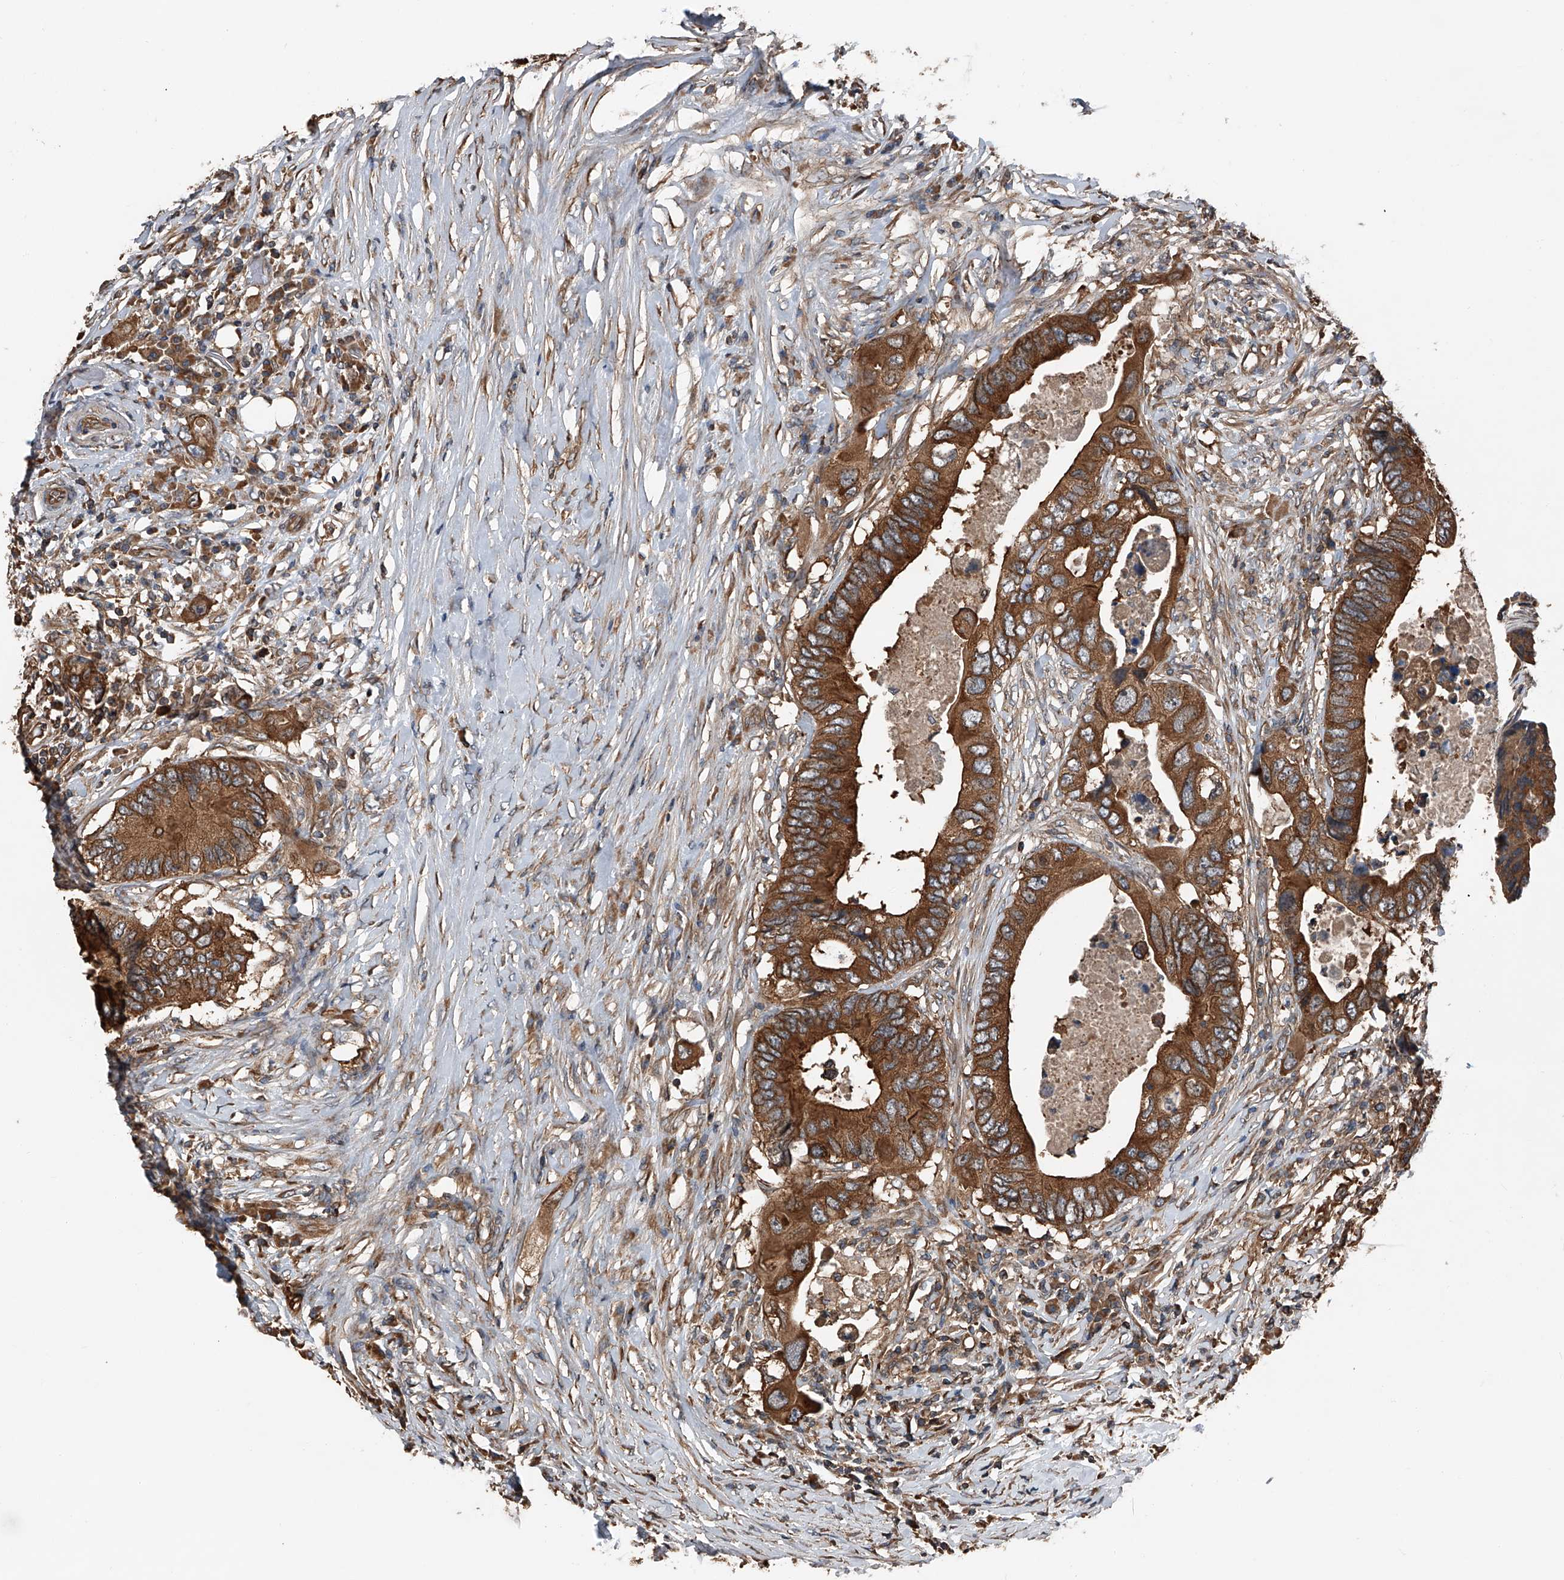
{"staining": {"intensity": "strong", "quantity": ">75%", "location": "cytoplasmic/membranous"}, "tissue": "colorectal cancer", "cell_type": "Tumor cells", "image_type": "cancer", "snomed": [{"axis": "morphology", "description": "Adenocarcinoma, NOS"}, {"axis": "topography", "description": "Colon"}], "caption": "Immunohistochemical staining of colorectal cancer reveals high levels of strong cytoplasmic/membranous protein expression in about >75% of tumor cells.", "gene": "KCNJ2", "patient": {"sex": "male", "age": 71}}